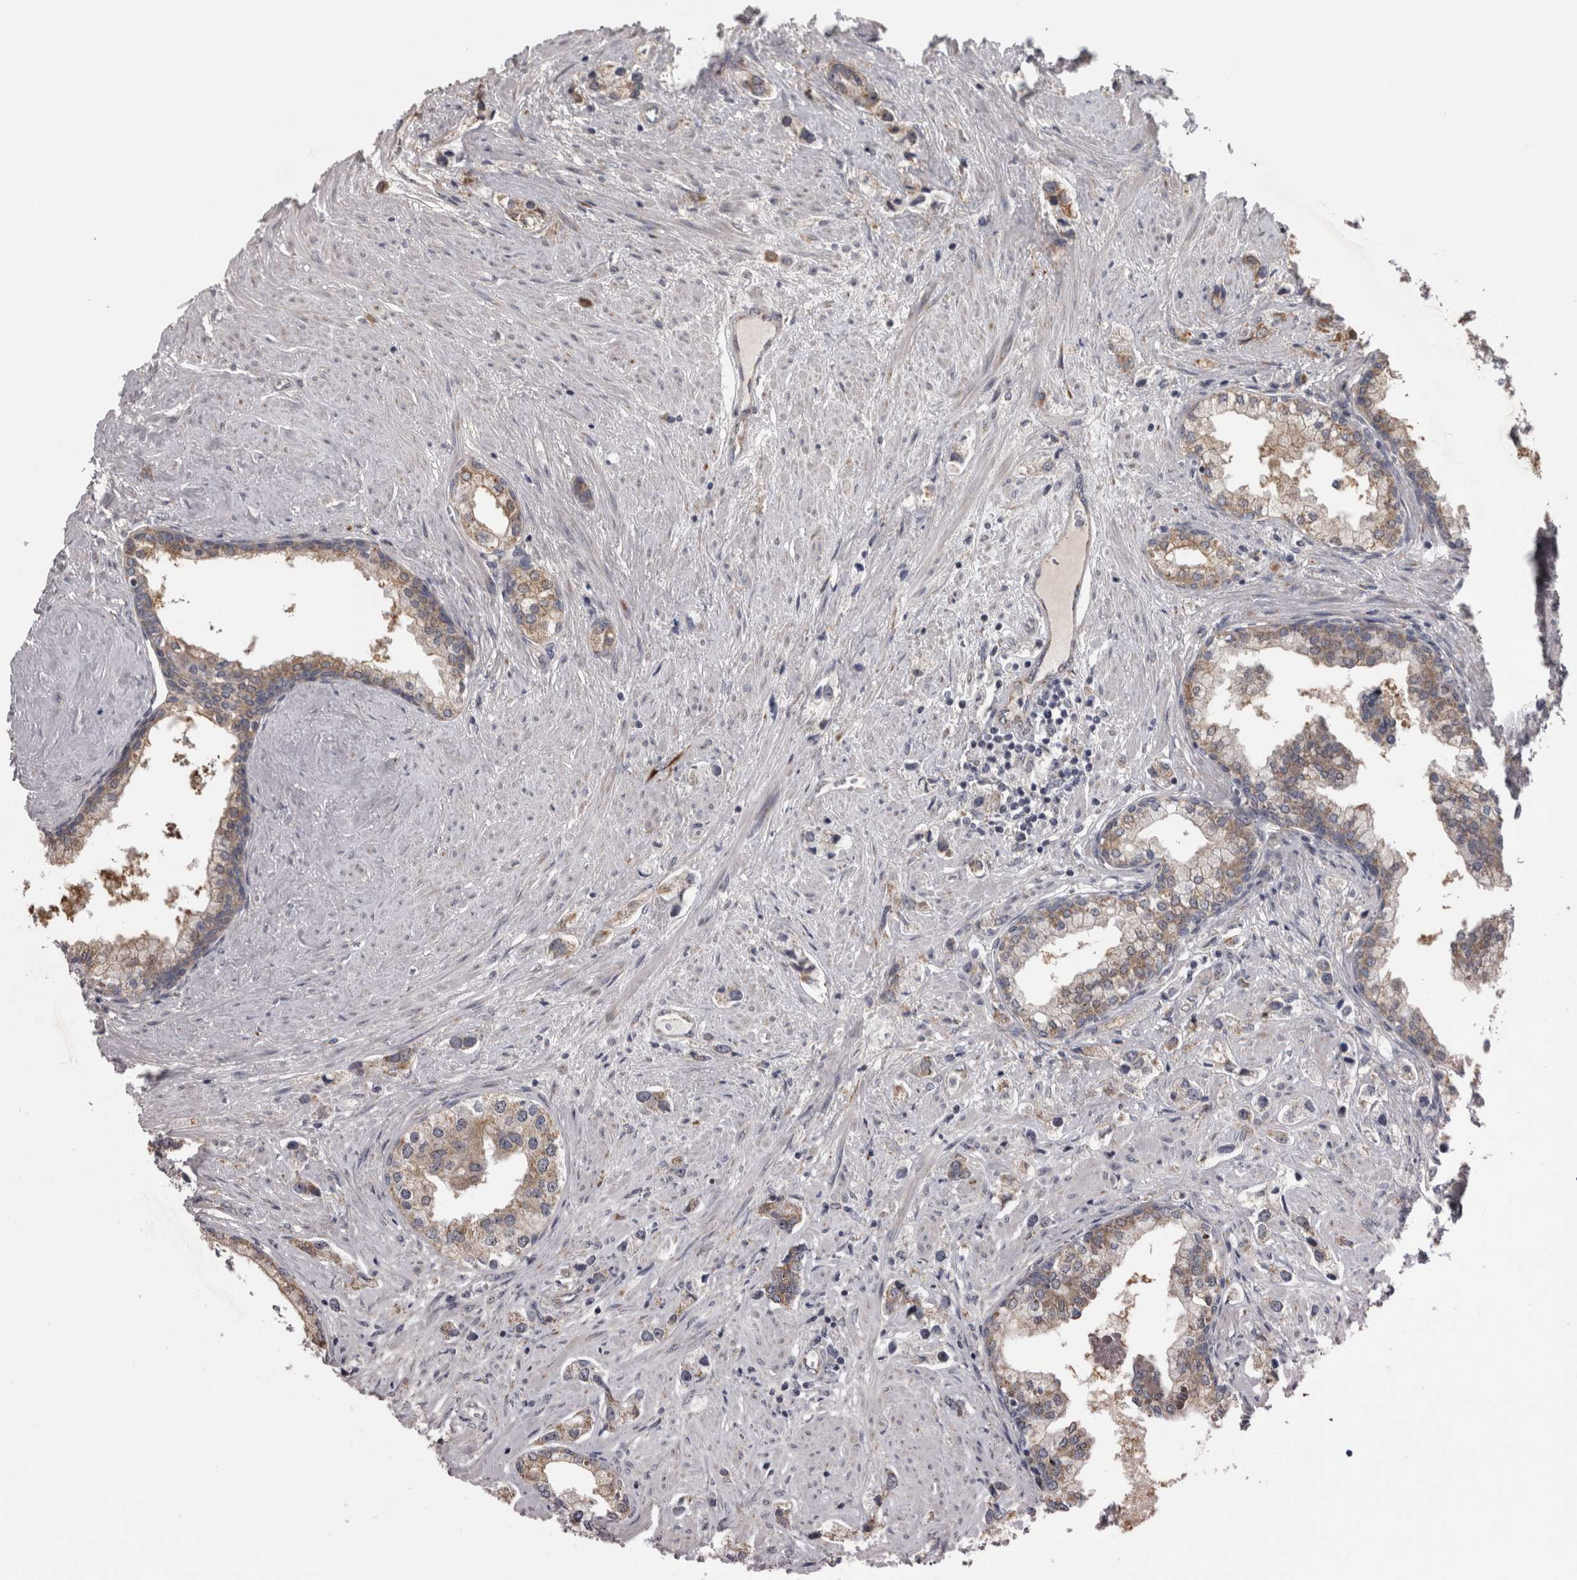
{"staining": {"intensity": "moderate", "quantity": "25%-75%", "location": "cytoplasmic/membranous"}, "tissue": "prostate cancer", "cell_type": "Tumor cells", "image_type": "cancer", "snomed": [{"axis": "morphology", "description": "Adenocarcinoma, High grade"}, {"axis": "topography", "description": "Prostate"}], "caption": "Tumor cells show medium levels of moderate cytoplasmic/membranous expression in about 25%-75% of cells in prostate high-grade adenocarcinoma.", "gene": "DBT", "patient": {"sex": "male", "age": 66}}